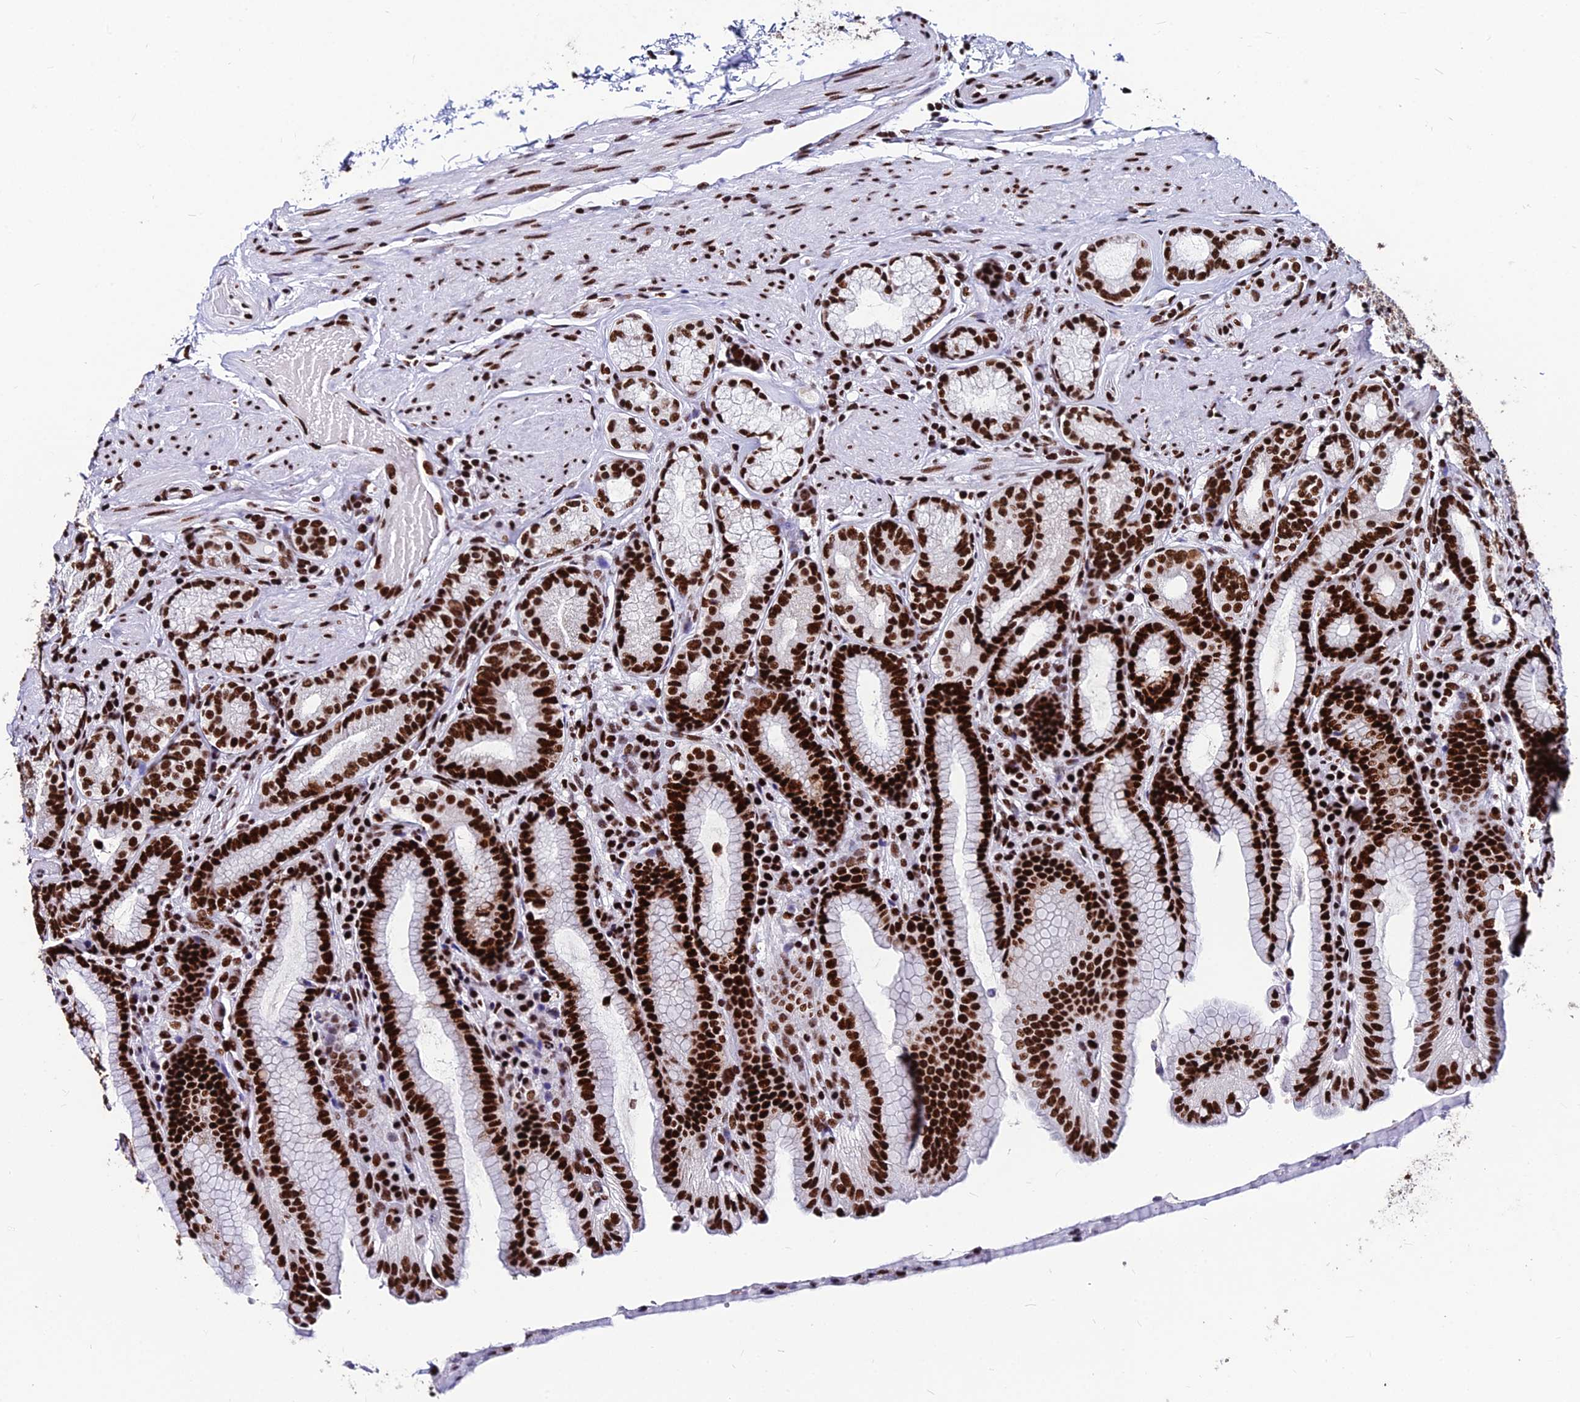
{"staining": {"intensity": "strong", "quantity": ">75%", "location": "nuclear"}, "tissue": "stomach", "cell_type": "Glandular cells", "image_type": "normal", "snomed": [{"axis": "morphology", "description": "Normal tissue, NOS"}, {"axis": "topography", "description": "Stomach, upper"}, {"axis": "topography", "description": "Stomach, lower"}], "caption": "Glandular cells display high levels of strong nuclear staining in about >75% of cells in normal stomach. (DAB IHC, brown staining for protein, blue staining for nuclei).", "gene": "HNRNPH1", "patient": {"sex": "female", "age": 76}}